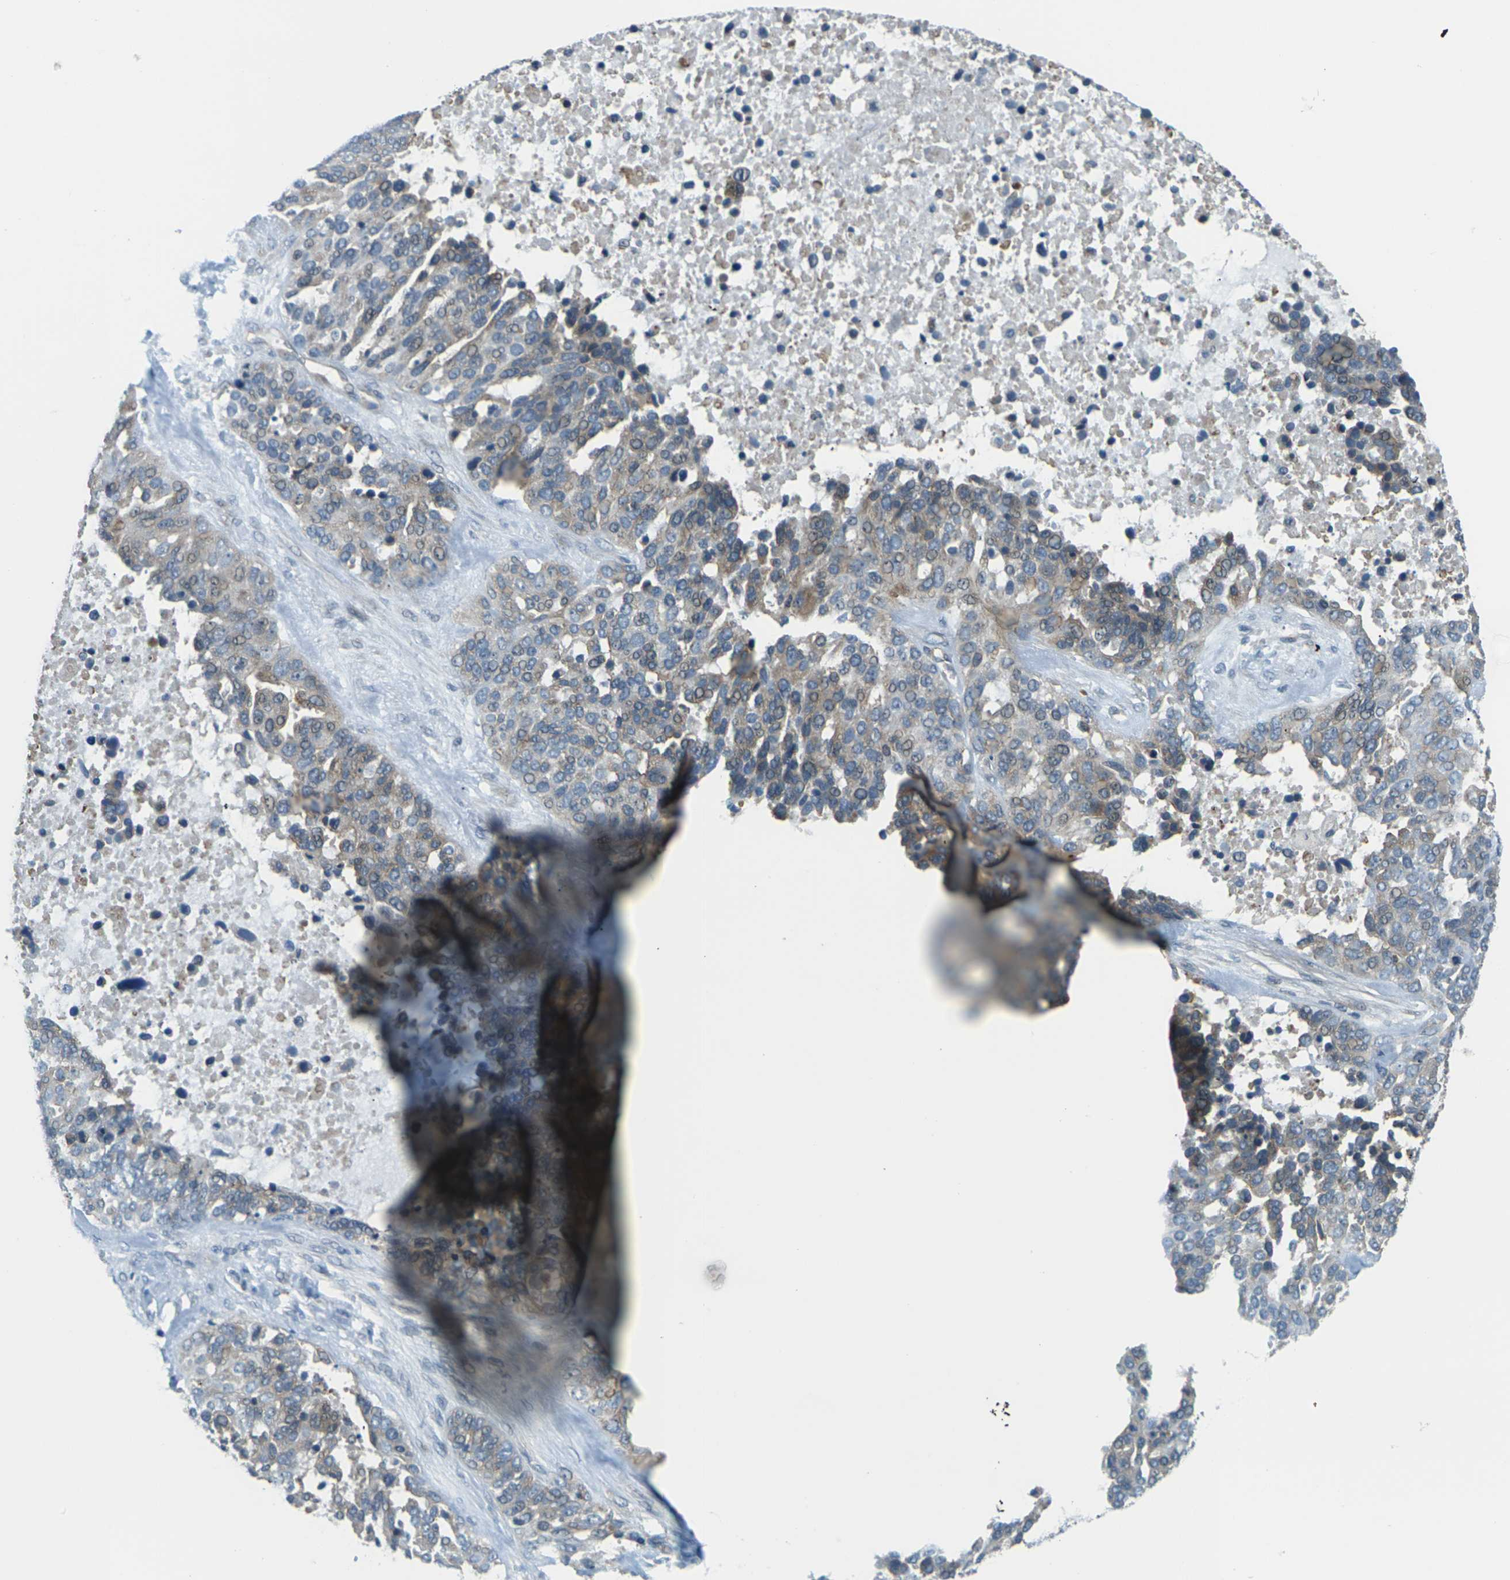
{"staining": {"intensity": "moderate", "quantity": "25%-75%", "location": "cytoplasmic/membranous"}, "tissue": "ovarian cancer", "cell_type": "Tumor cells", "image_type": "cancer", "snomed": [{"axis": "morphology", "description": "Cystadenocarcinoma, serous, NOS"}, {"axis": "topography", "description": "Ovary"}], "caption": "Protein expression by immunohistochemistry (IHC) shows moderate cytoplasmic/membranous staining in about 25%-75% of tumor cells in ovarian cancer.", "gene": "SLC13A3", "patient": {"sex": "female", "age": 44}}